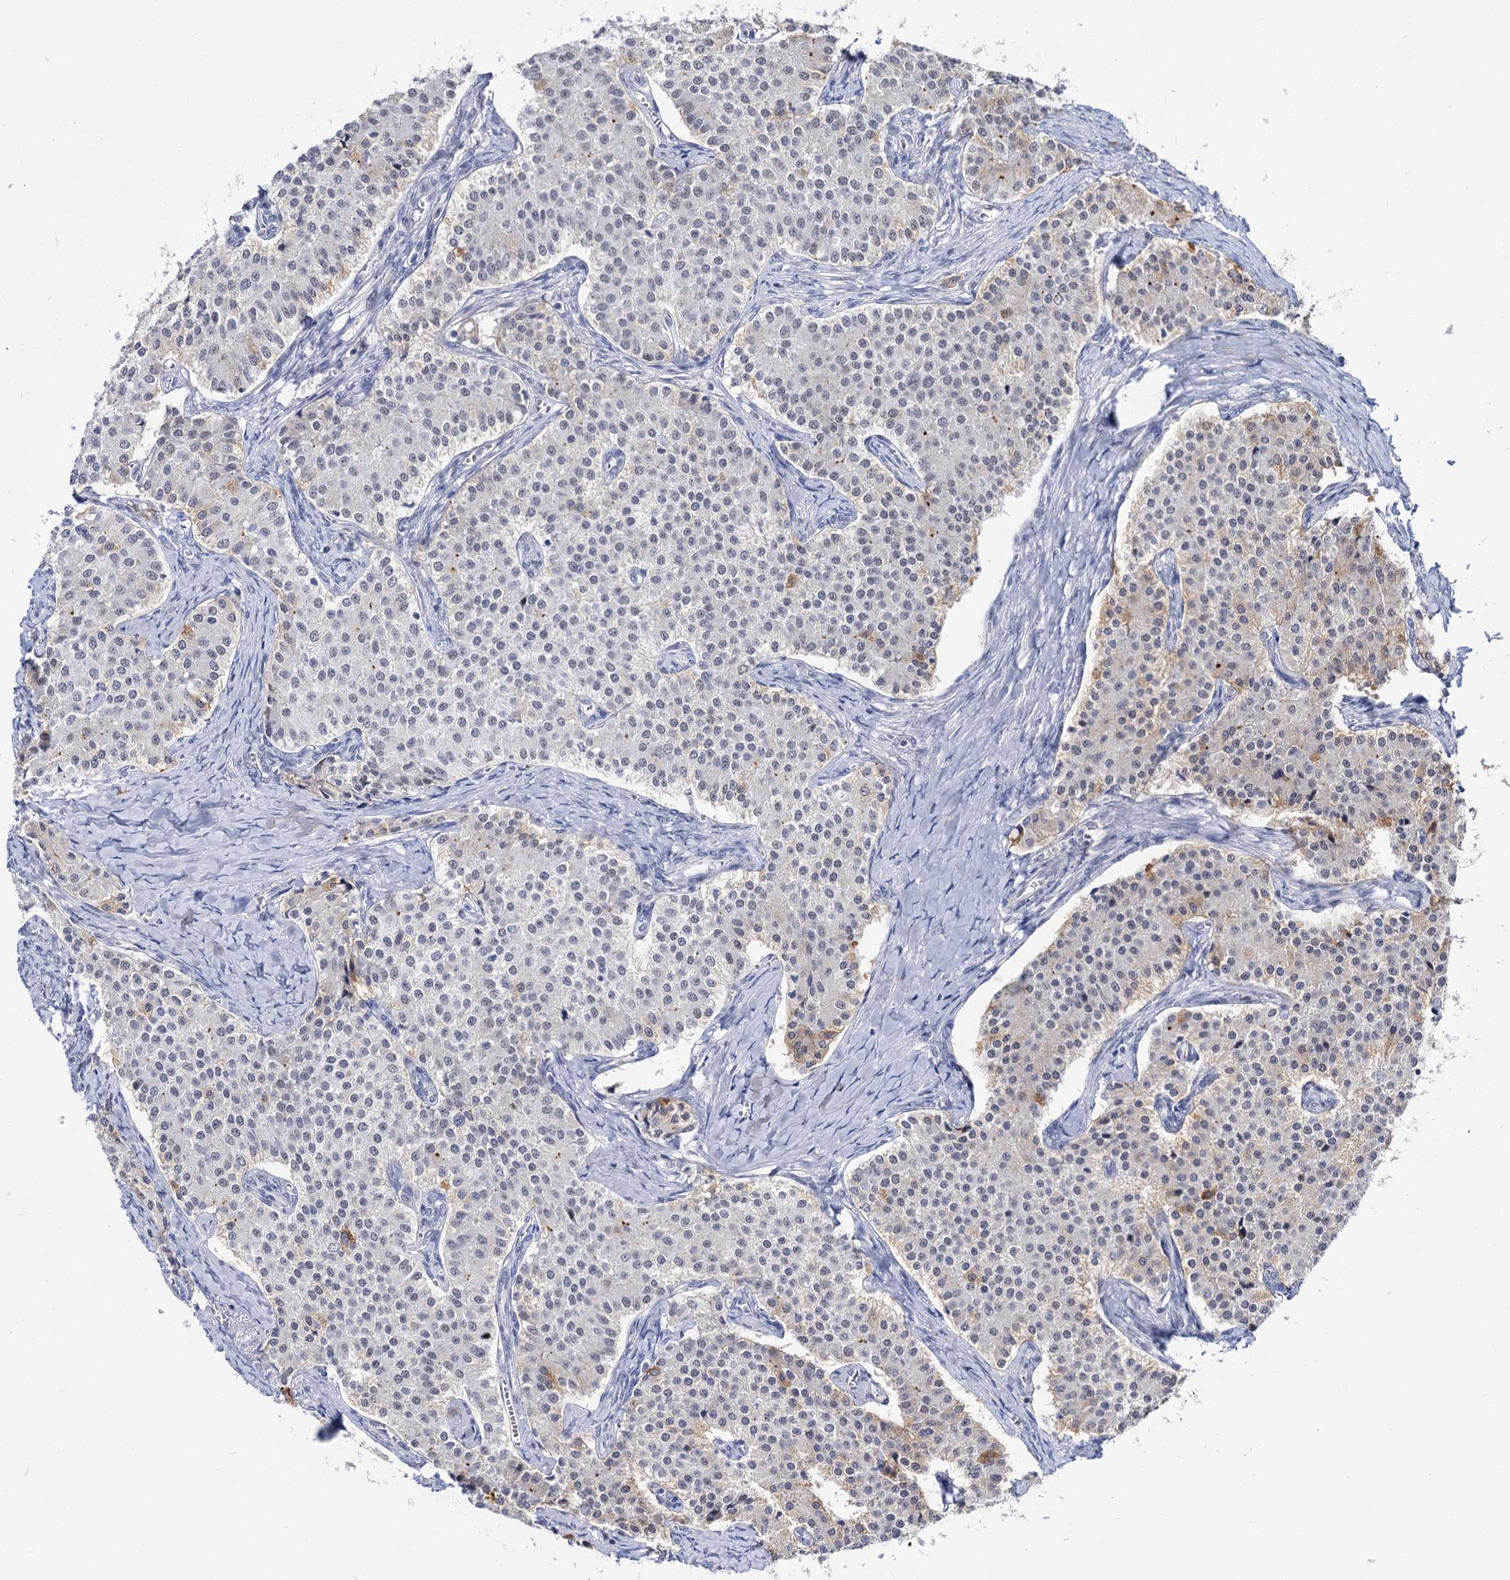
{"staining": {"intensity": "negative", "quantity": "none", "location": "none"}, "tissue": "carcinoid", "cell_type": "Tumor cells", "image_type": "cancer", "snomed": [{"axis": "morphology", "description": "Carcinoid, malignant, NOS"}, {"axis": "topography", "description": "Colon"}], "caption": "IHC photomicrograph of neoplastic tissue: carcinoid stained with DAB (3,3'-diaminobenzidine) reveals no significant protein expression in tumor cells.", "gene": "NEK10", "patient": {"sex": "female", "age": 52}}